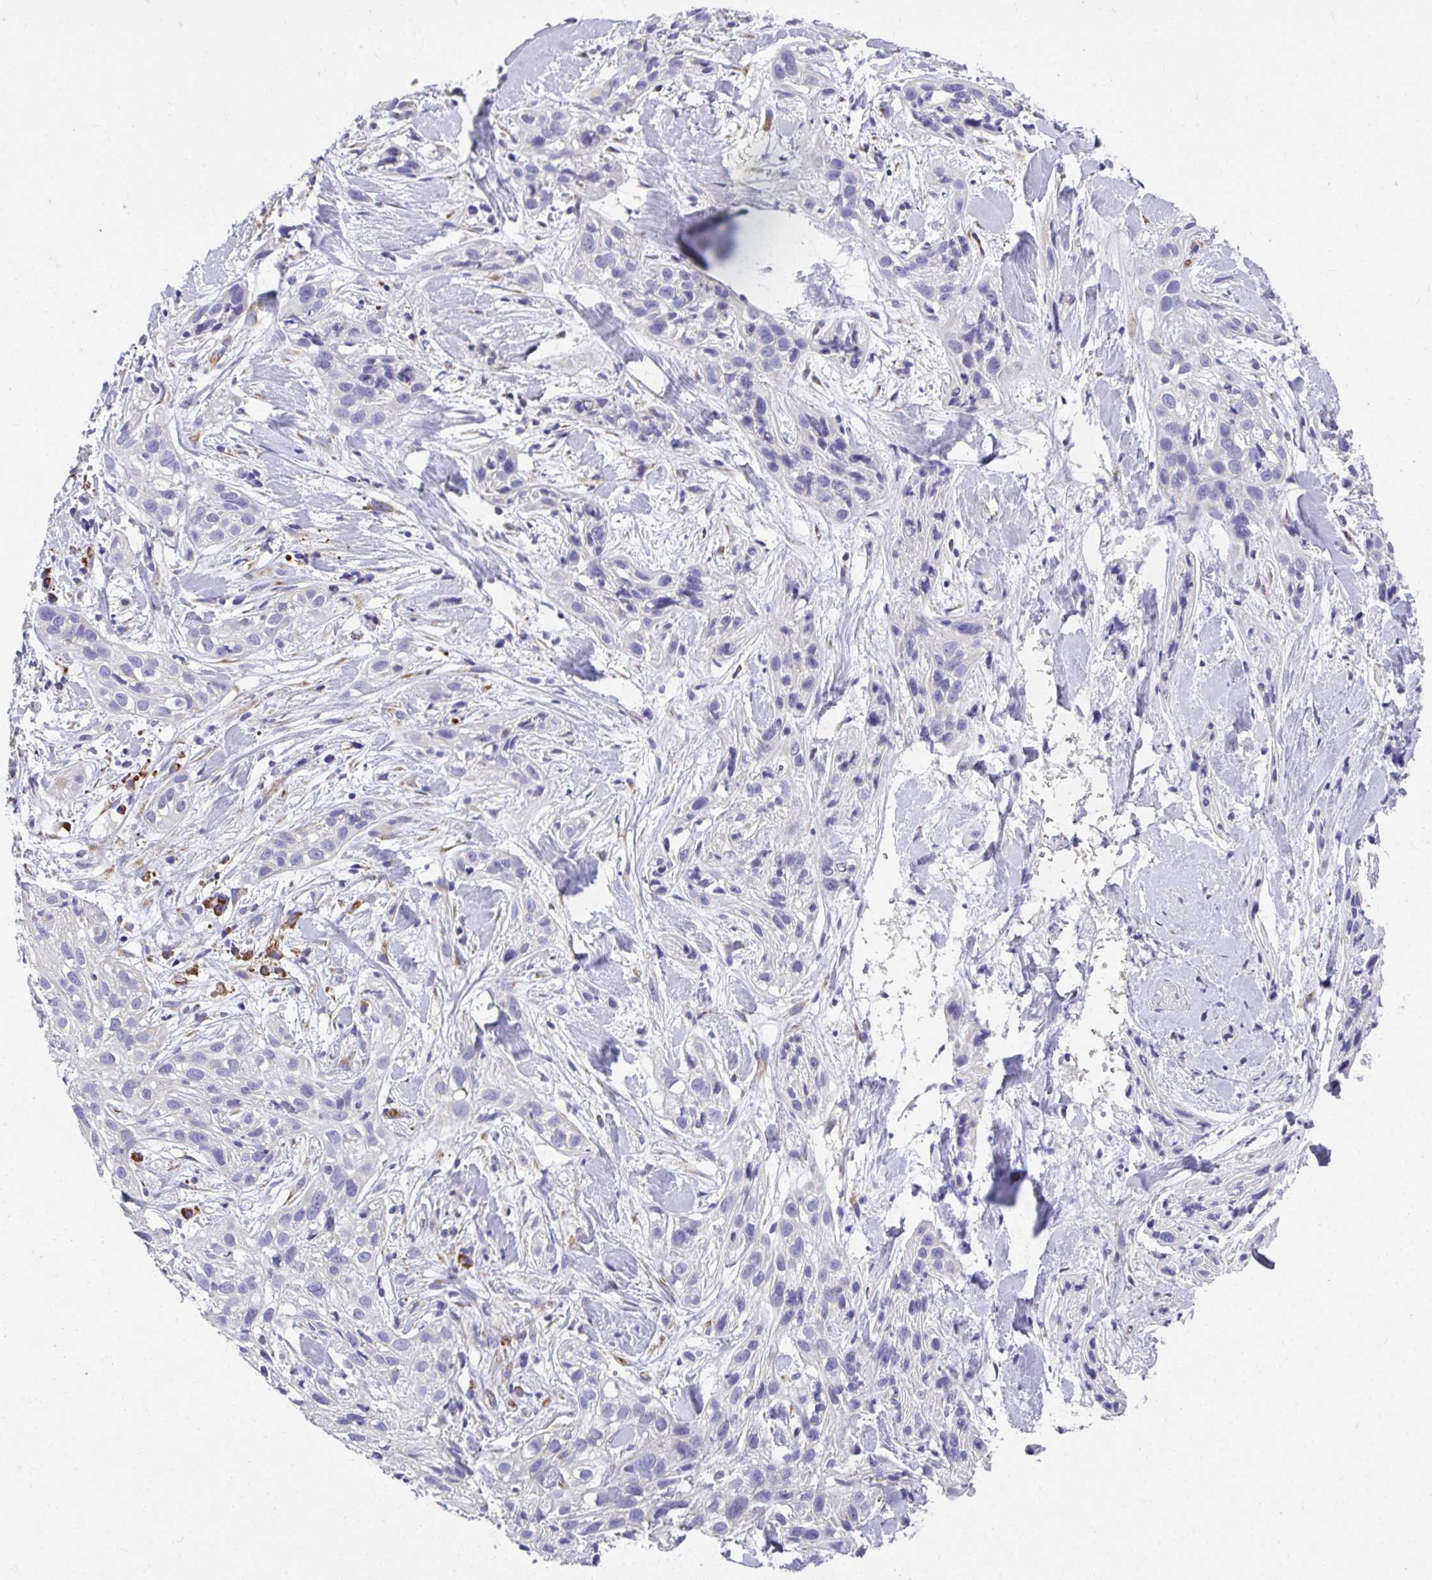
{"staining": {"intensity": "negative", "quantity": "none", "location": "none"}, "tissue": "skin cancer", "cell_type": "Tumor cells", "image_type": "cancer", "snomed": [{"axis": "morphology", "description": "Squamous cell carcinoma, NOS"}, {"axis": "topography", "description": "Skin"}], "caption": "An immunohistochemistry image of skin squamous cell carcinoma is shown. There is no staining in tumor cells of skin squamous cell carcinoma.", "gene": "ADRA2C", "patient": {"sex": "male", "age": 82}}